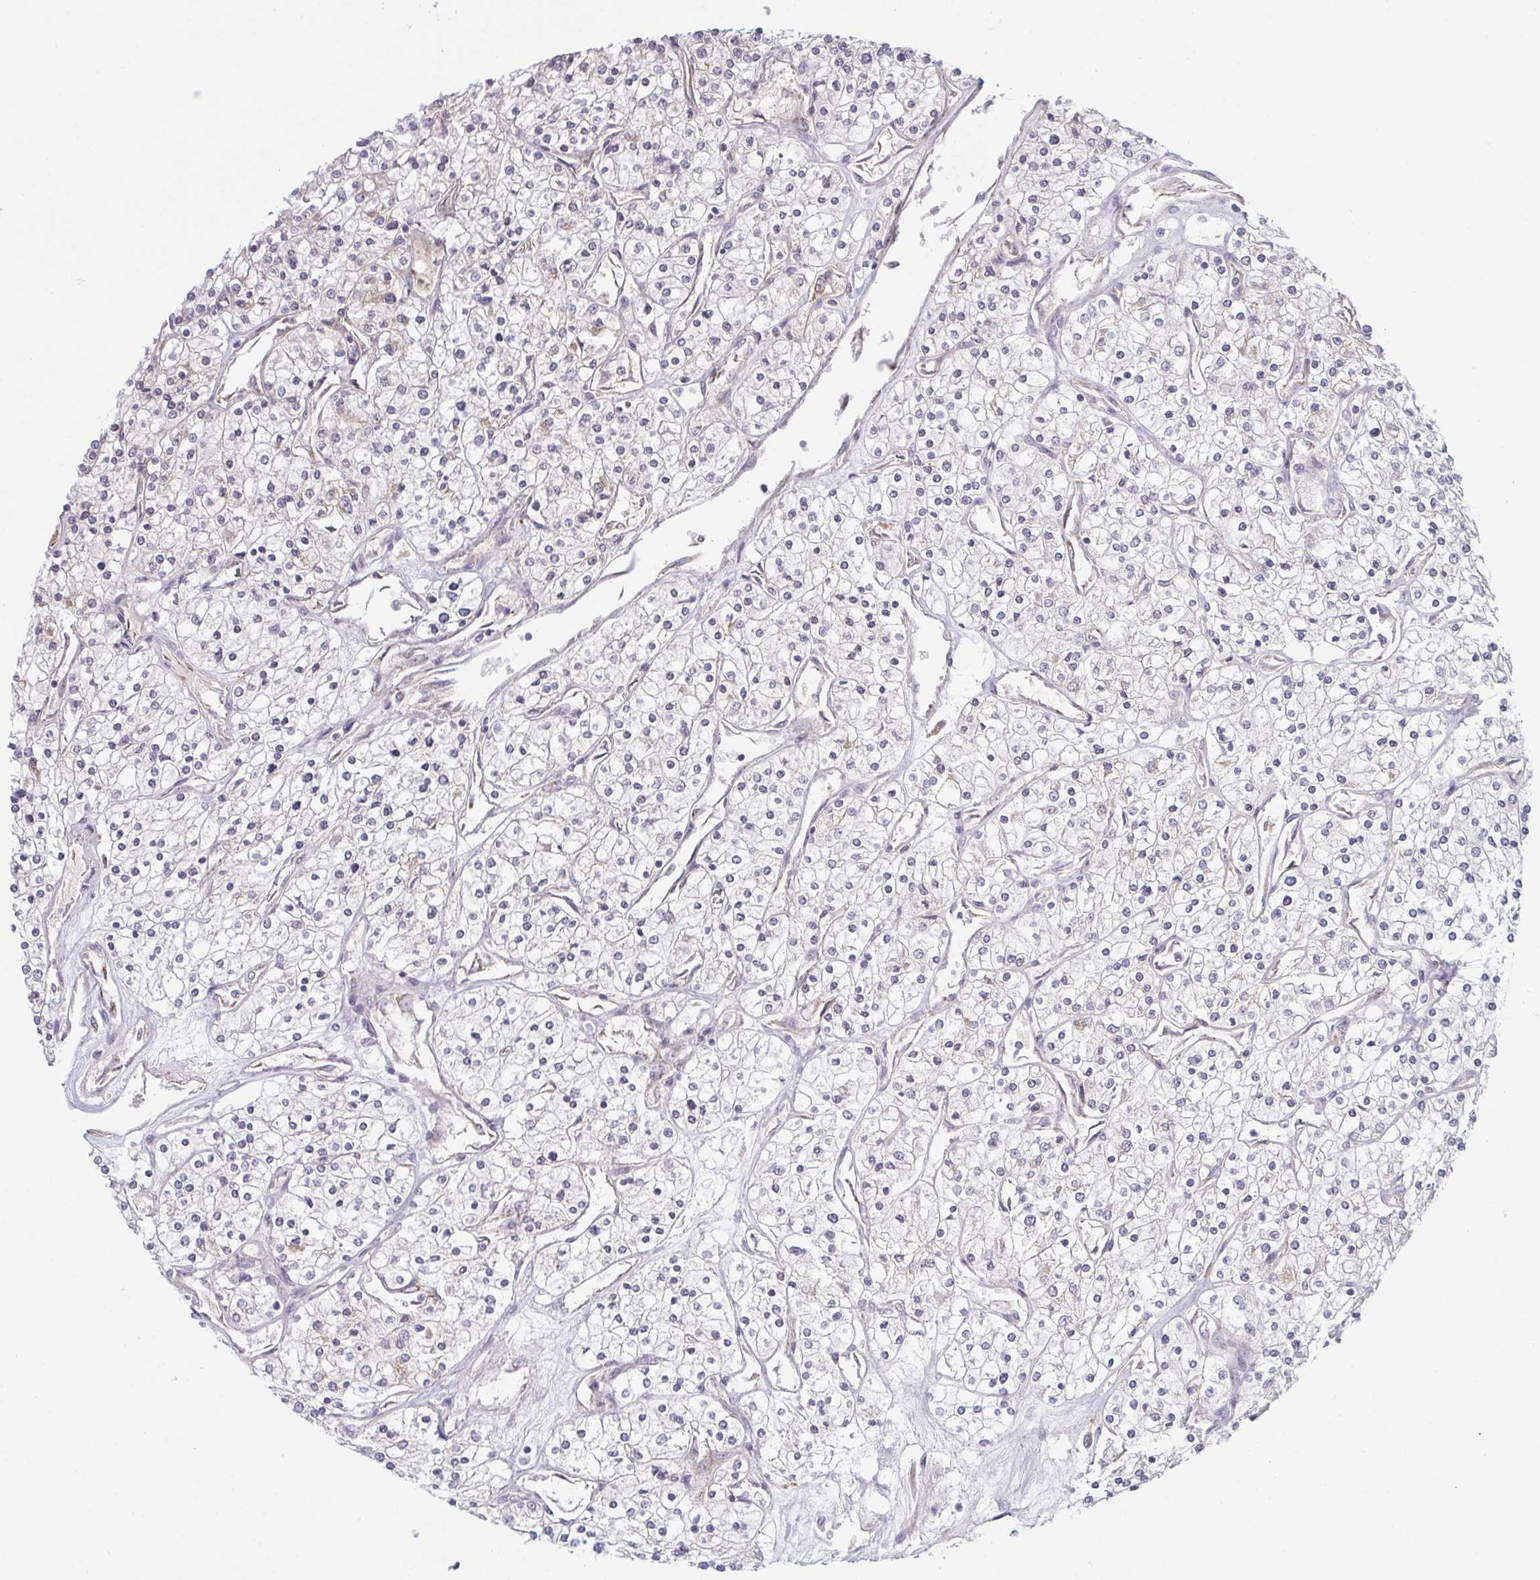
{"staining": {"intensity": "negative", "quantity": "none", "location": "none"}, "tissue": "renal cancer", "cell_type": "Tumor cells", "image_type": "cancer", "snomed": [{"axis": "morphology", "description": "Adenocarcinoma, NOS"}, {"axis": "topography", "description": "Kidney"}], "caption": "Renal adenocarcinoma stained for a protein using immunohistochemistry displays no expression tumor cells.", "gene": "XAF1", "patient": {"sex": "male", "age": 80}}